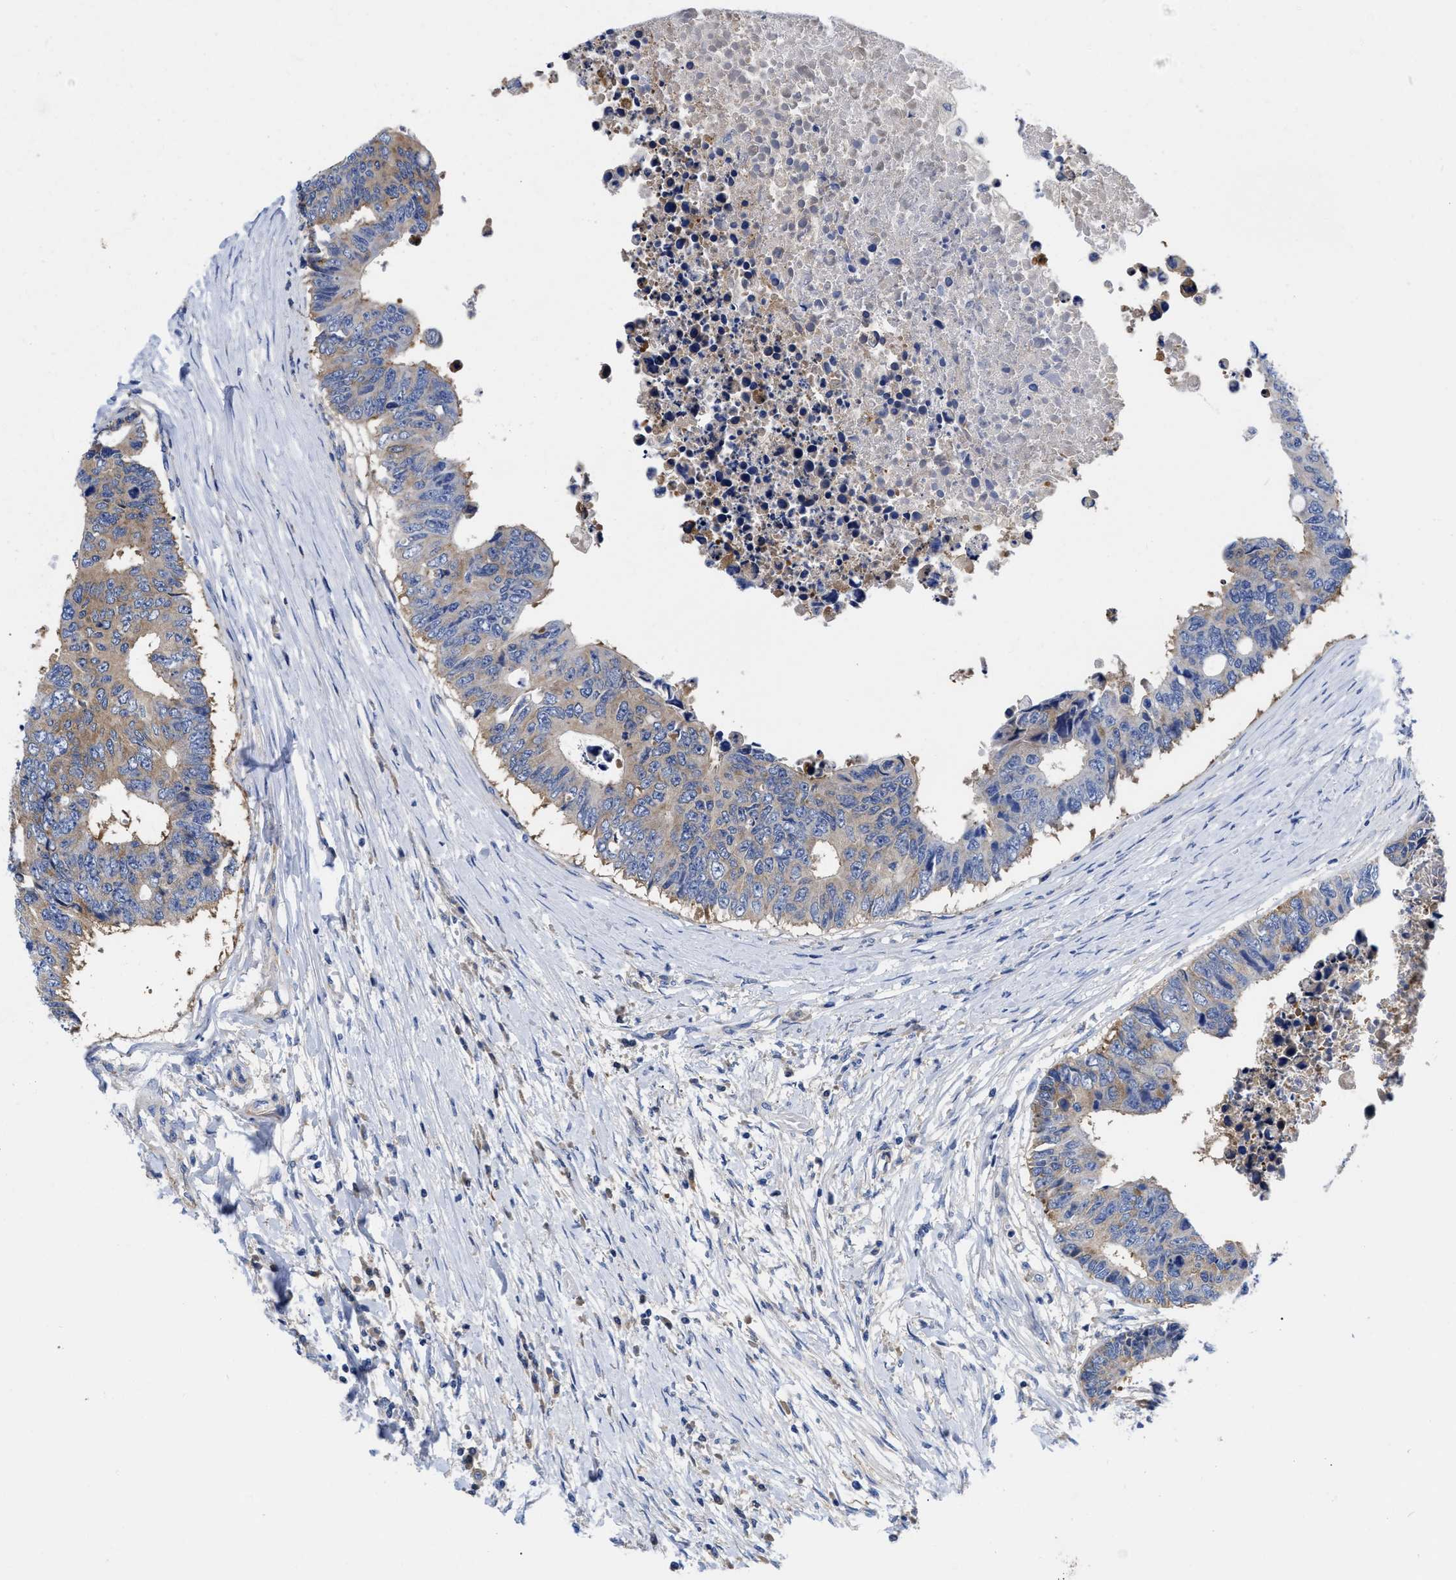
{"staining": {"intensity": "weak", "quantity": ">75%", "location": "cytoplasmic/membranous"}, "tissue": "colorectal cancer", "cell_type": "Tumor cells", "image_type": "cancer", "snomed": [{"axis": "morphology", "description": "Adenocarcinoma, NOS"}, {"axis": "topography", "description": "Rectum"}], "caption": "Protein positivity by immunohistochemistry (IHC) displays weak cytoplasmic/membranous expression in approximately >75% of tumor cells in colorectal cancer.", "gene": "RBKS", "patient": {"sex": "male", "age": 84}}